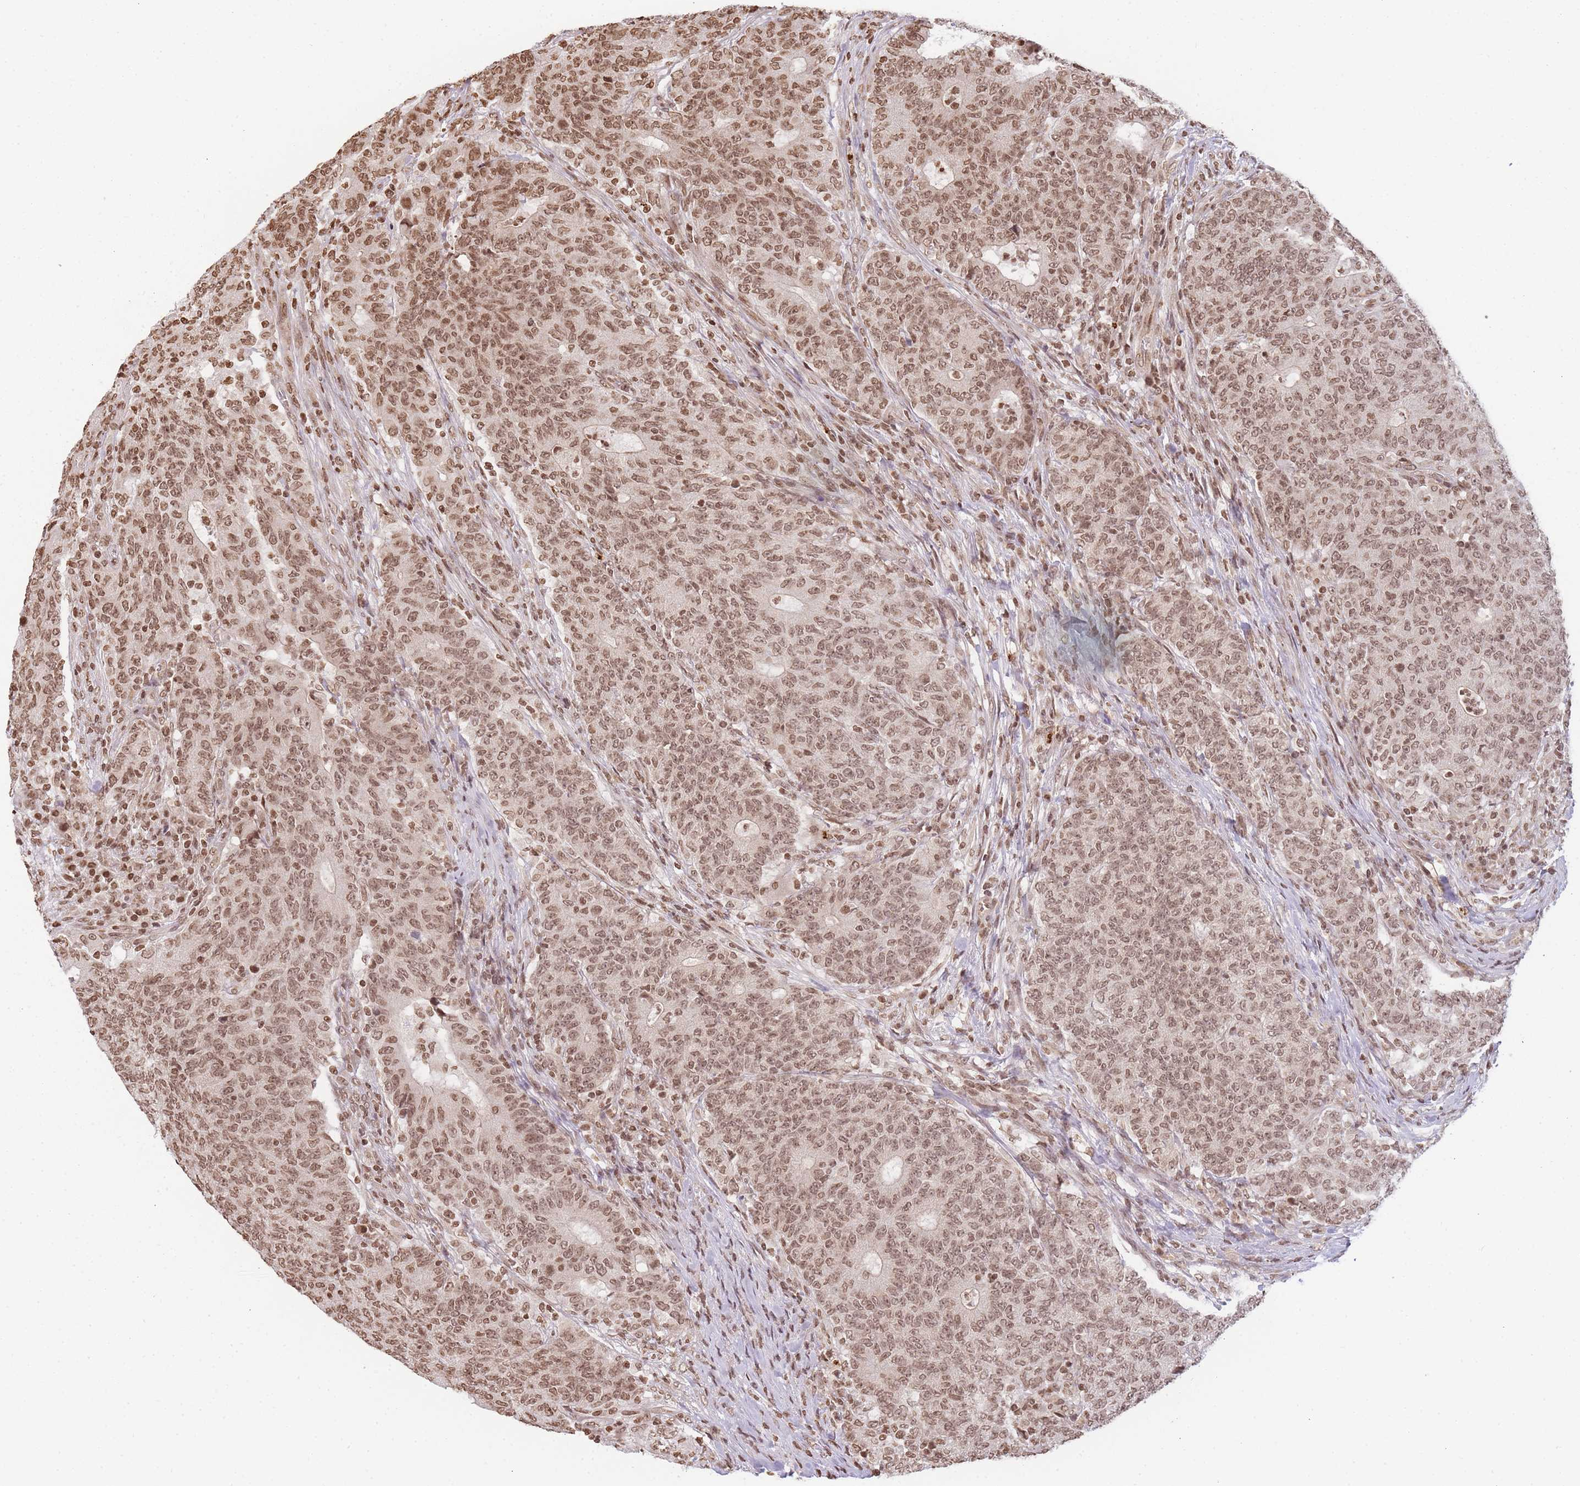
{"staining": {"intensity": "moderate", "quantity": ">75%", "location": "nuclear"}, "tissue": "colorectal cancer", "cell_type": "Tumor cells", "image_type": "cancer", "snomed": [{"axis": "morphology", "description": "Adenocarcinoma, NOS"}, {"axis": "topography", "description": "Colon"}], "caption": "Immunohistochemical staining of adenocarcinoma (colorectal) displays moderate nuclear protein staining in approximately >75% of tumor cells.", "gene": "WWTR1", "patient": {"sex": "female", "age": 75}}